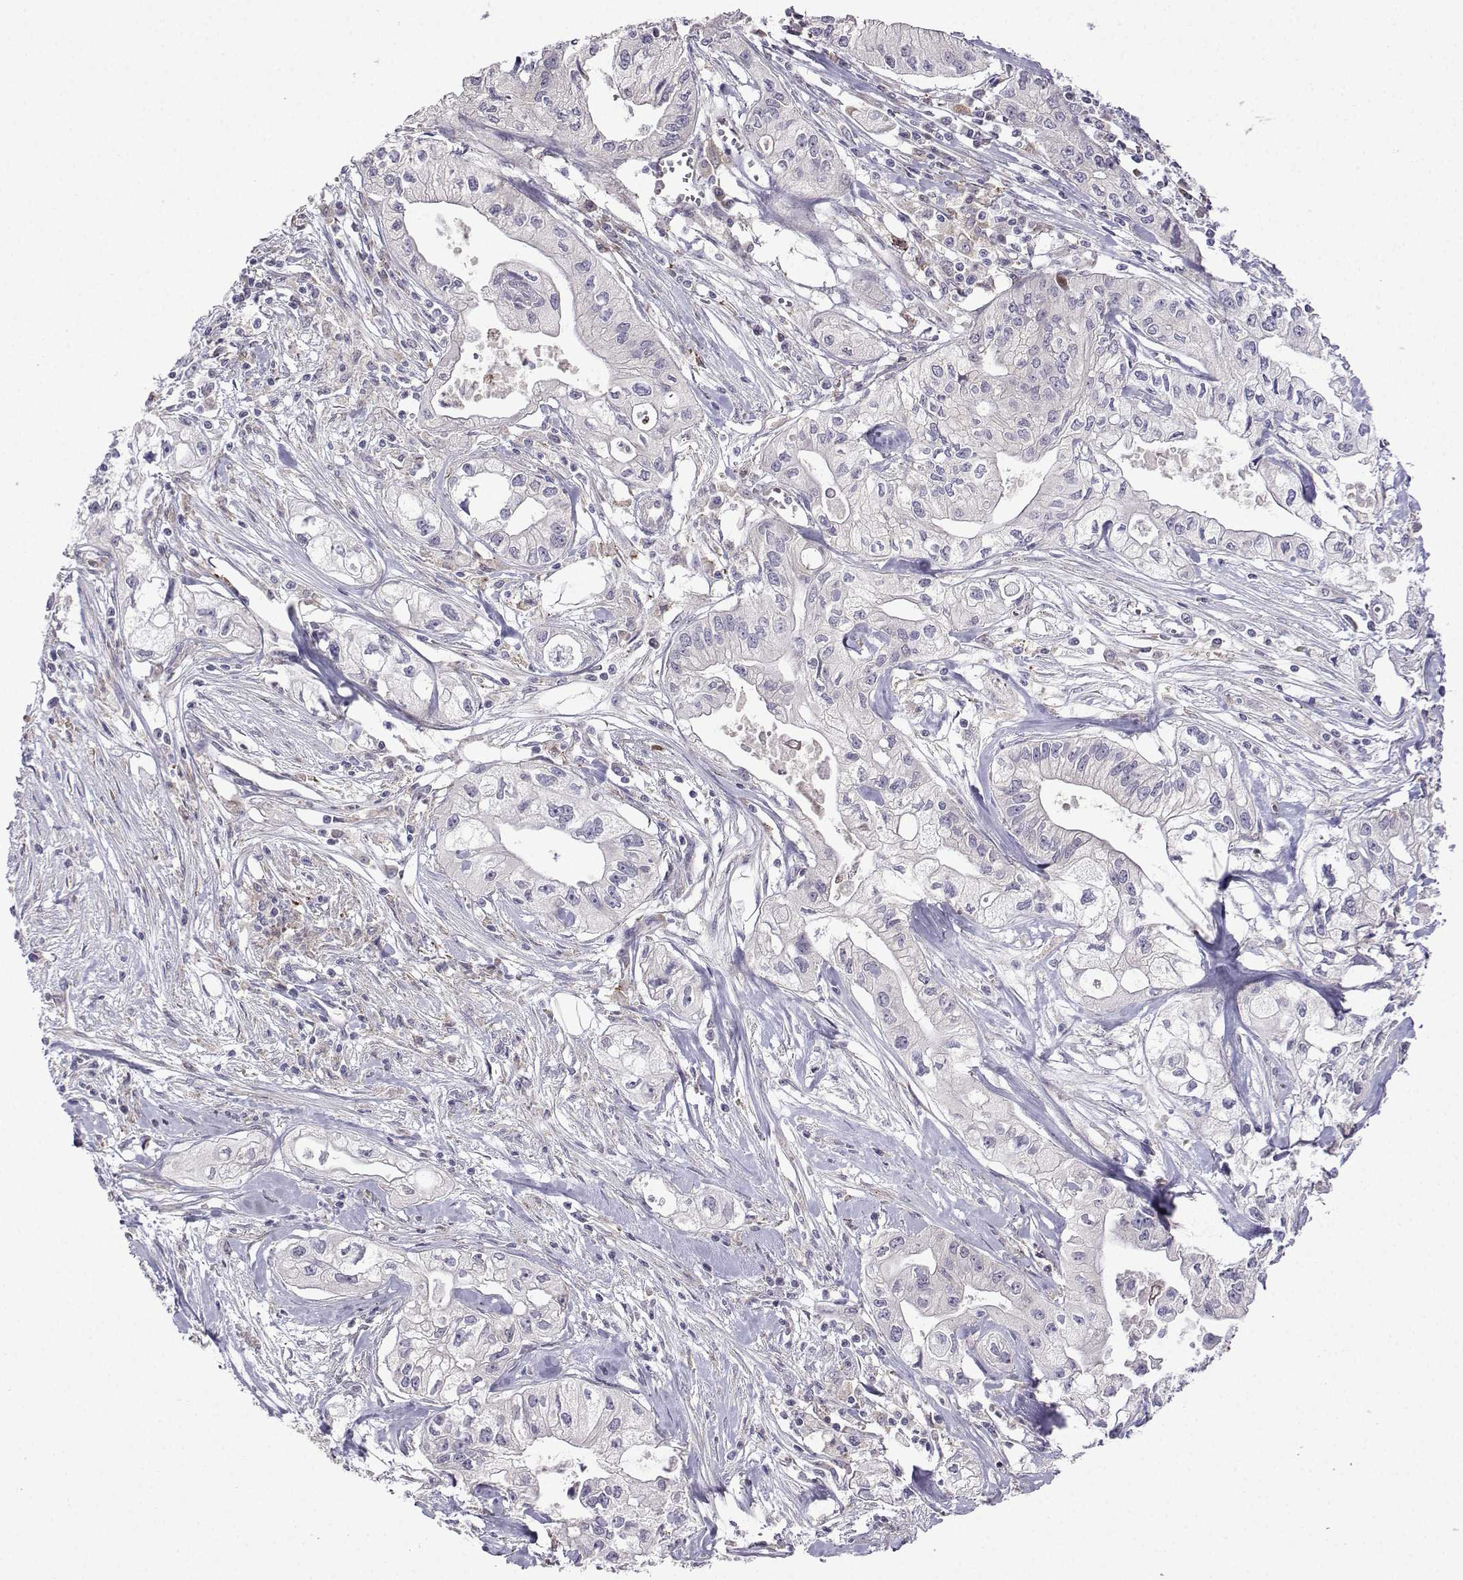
{"staining": {"intensity": "negative", "quantity": "none", "location": "none"}, "tissue": "pancreatic cancer", "cell_type": "Tumor cells", "image_type": "cancer", "snomed": [{"axis": "morphology", "description": "Adenocarcinoma, NOS"}, {"axis": "topography", "description": "Pancreas"}], "caption": "High power microscopy micrograph of an IHC histopathology image of pancreatic cancer, revealing no significant staining in tumor cells.", "gene": "FCAMR", "patient": {"sex": "male", "age": 70}}